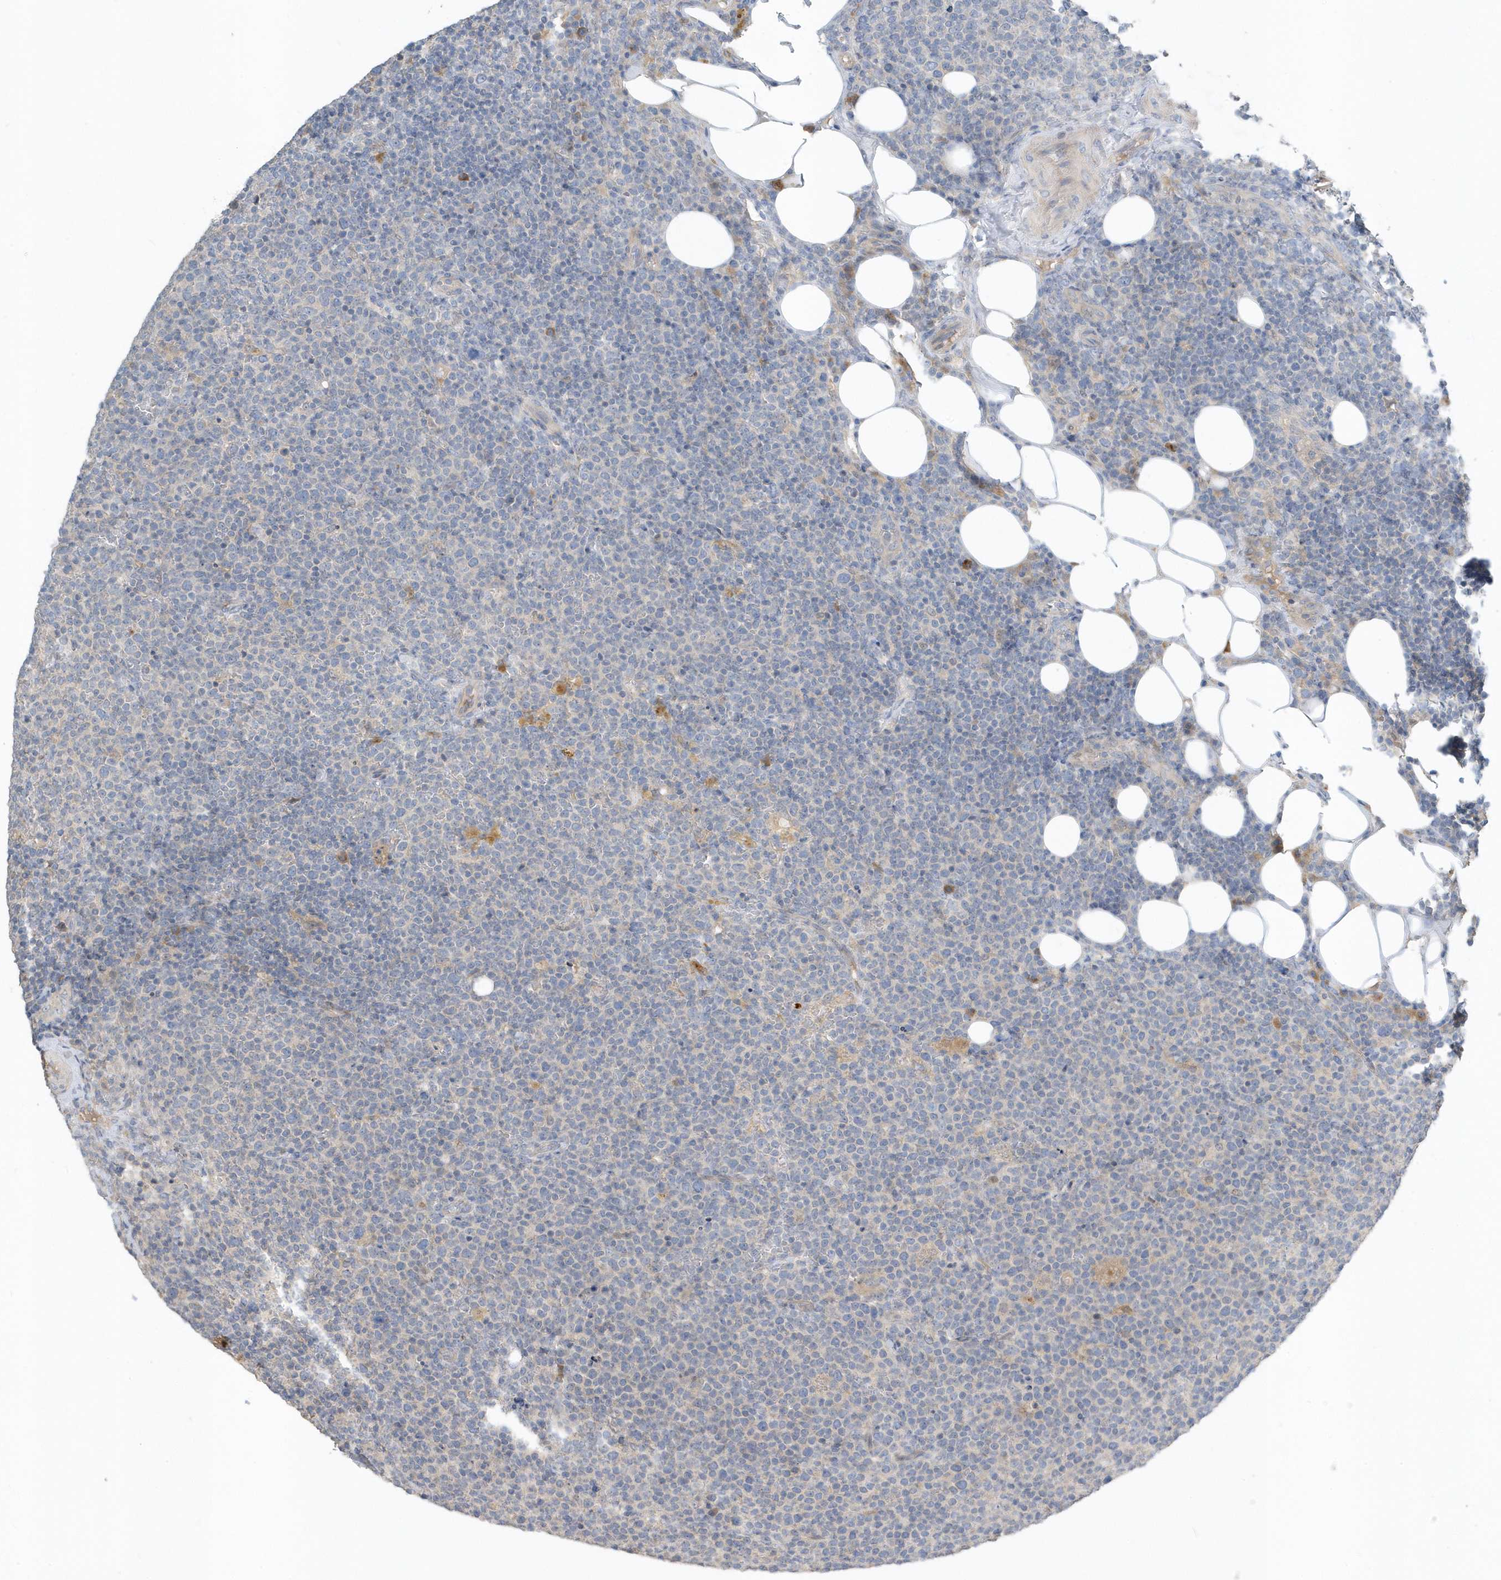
{"staining": {"intensity": "negative", "quantity": "none", "location": "none"}, "tissue": "lymphoma", "cell_type": "Tumor cells", "image_type": "cancer", "snomed": [{"axis": "morphology", "description": "Malignant lymphoma, non-Hodgkin's type, High grade"}, {"axis": "topography", "description": "Lymph node"}], "caption": "The photomicrograph exhibits no staining of tumor cells in high-grade malignant lymphoma, non-Hodgkin's type. (Brightfield microscopy of DAB (3,3'-diaminobenzidine) IHC at high magnification).", "gene": "USP53", "patient": {"sex": "male", "age": 61}}